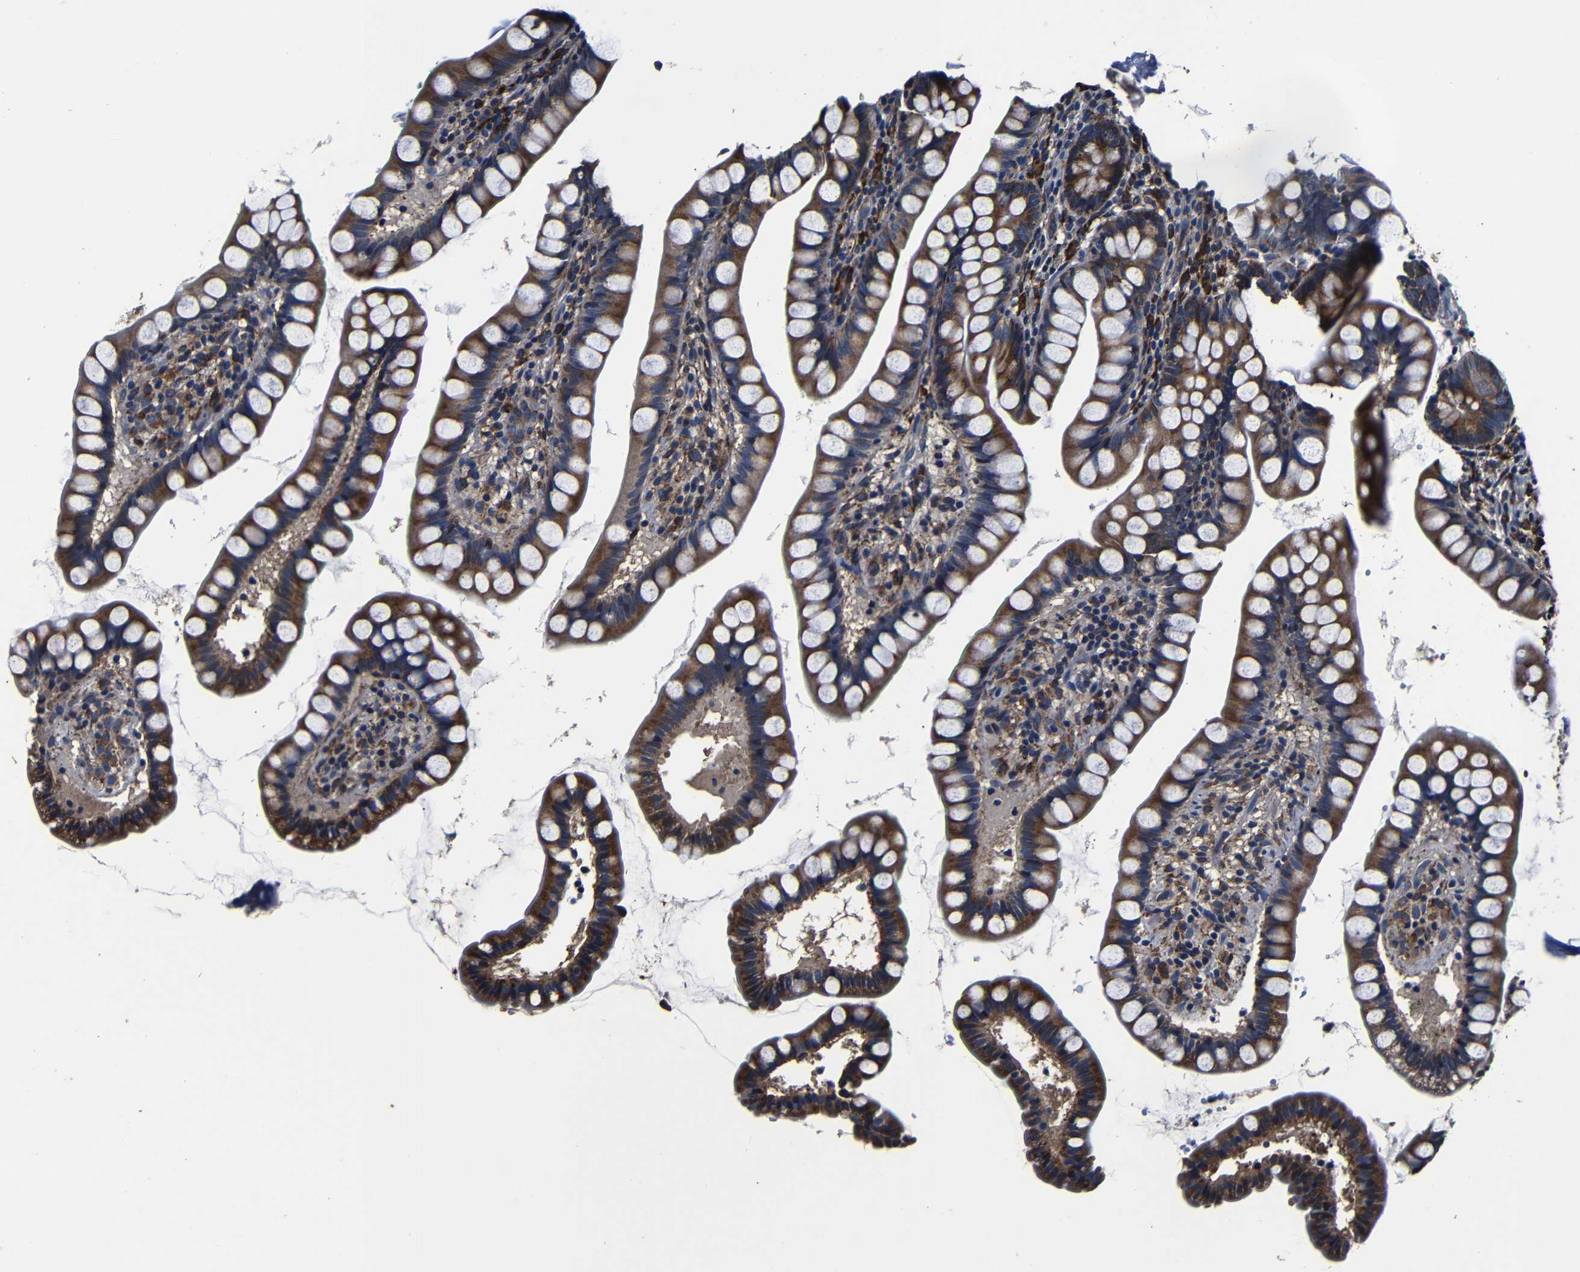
{"staining": {"intensity": "strong", "quantity": ">75%", "location": "cytoplasmic/membranous"}, "tissue": "small intestine", "cell_type": "Glandular cells", "image_type": "normal", "snomed": [{"axis": "morphology", "description": "Normal tissue, NOS"}, {"axis": "topography", "description": "Small intestine"}], "caption": "This is a micrograph of immunohistochemistry staining of normal small intestine, which shows strong positivity in the cytoplasmic/membranous of glandular cells.", "gene": "SCN9A", "patient": {"sex": "female", "age": 84}}